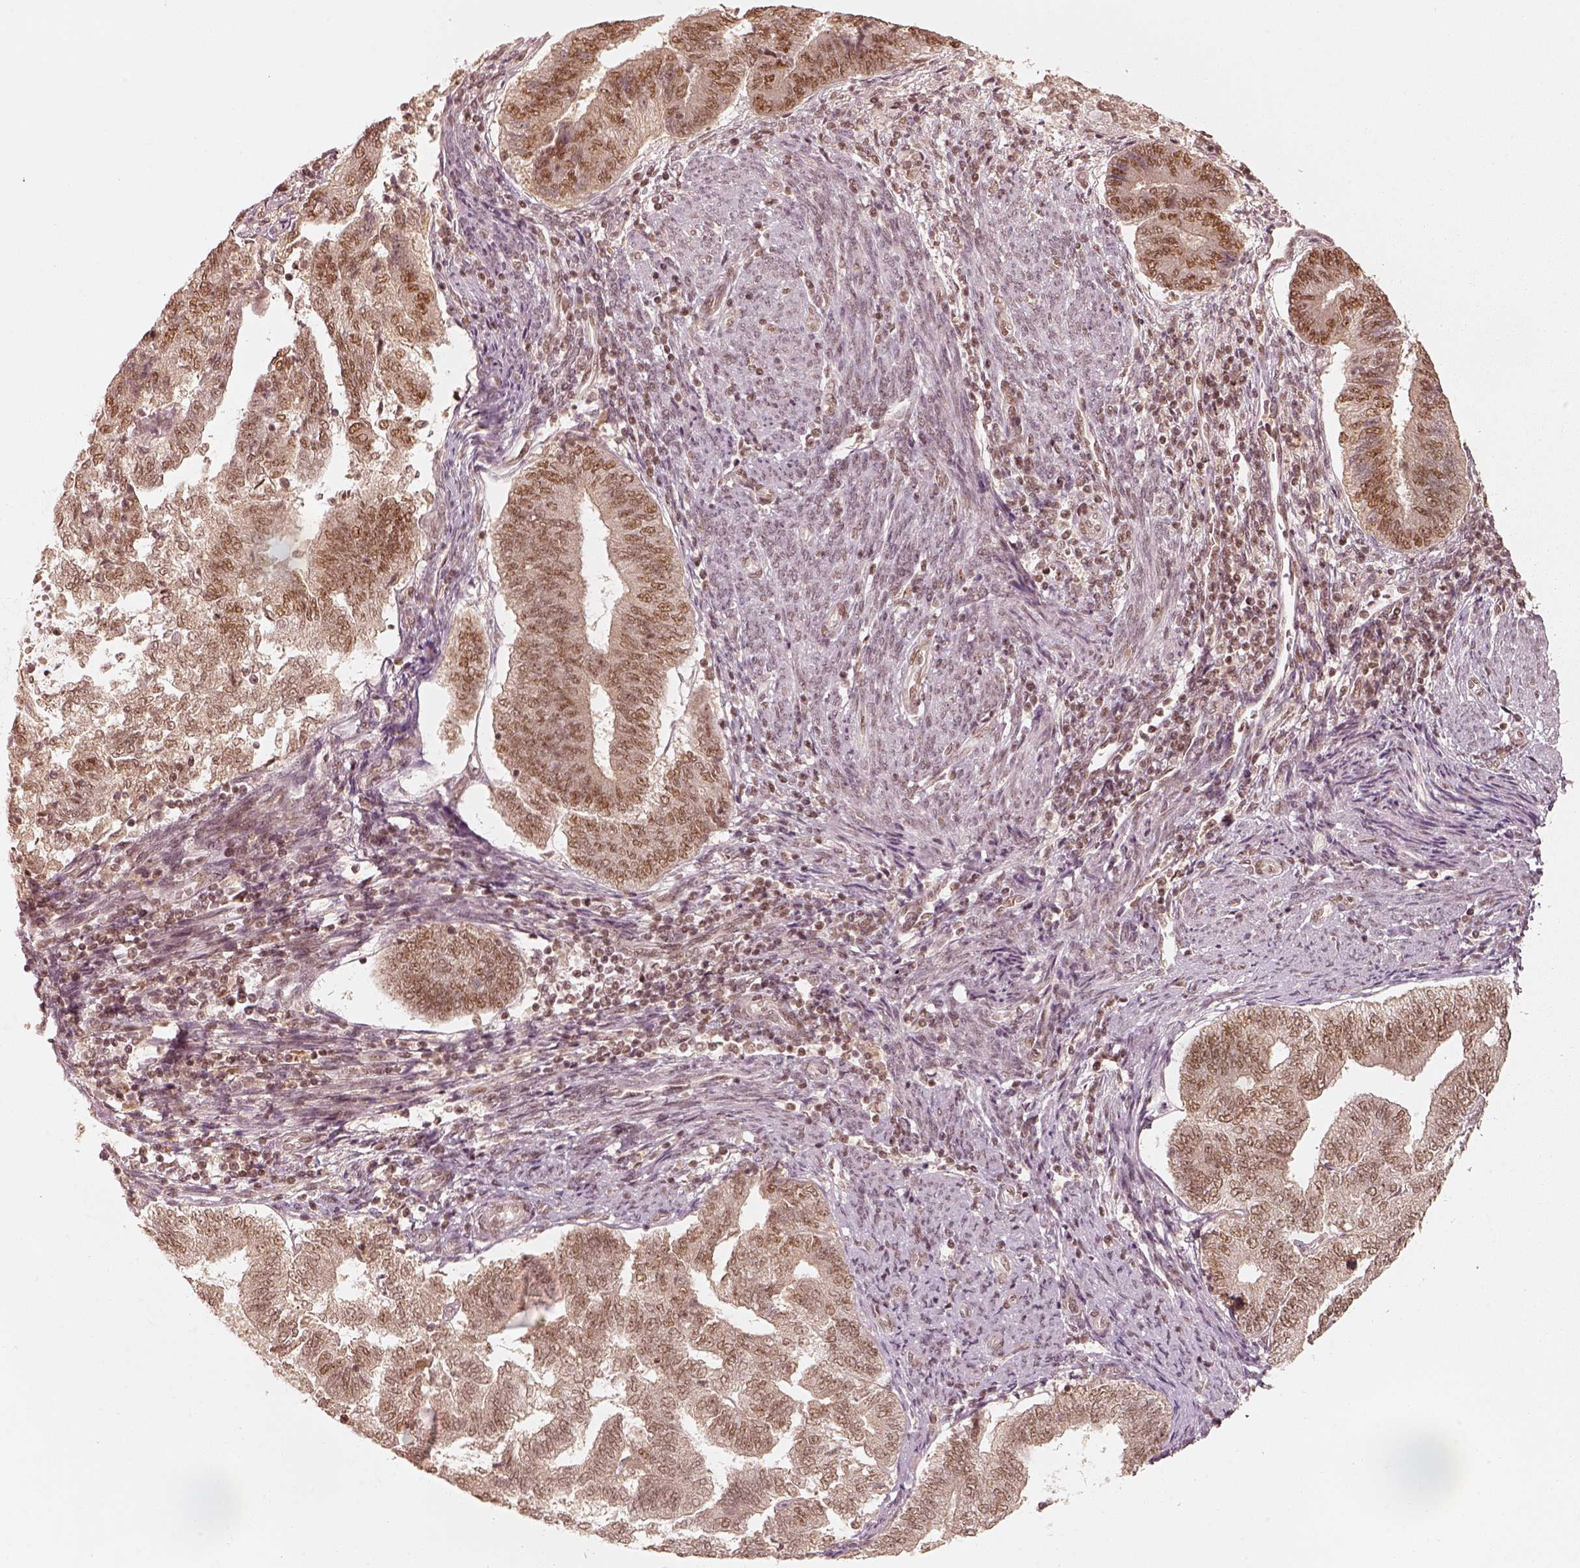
{"staining": {"intensity": "weak", "quantity": ">75%", "location": "nuclear"}, "tissue": "endometrial cancer", "cell_type": "Tumor cells", "image_type": "cancer", "snomed": [{"axis": "morphology", "description": "Adenocarcinoma, NOS"}, {"axis": "topography", "description": "Endometrium"}], "caption": "DAB immunohistochemical staining of endometrial cancer demonstrates weak nuclear protein positivity in about >75% of tumor cells.", "gene": "GMEB2", "patient": {"sex": "female", "age": 65}}